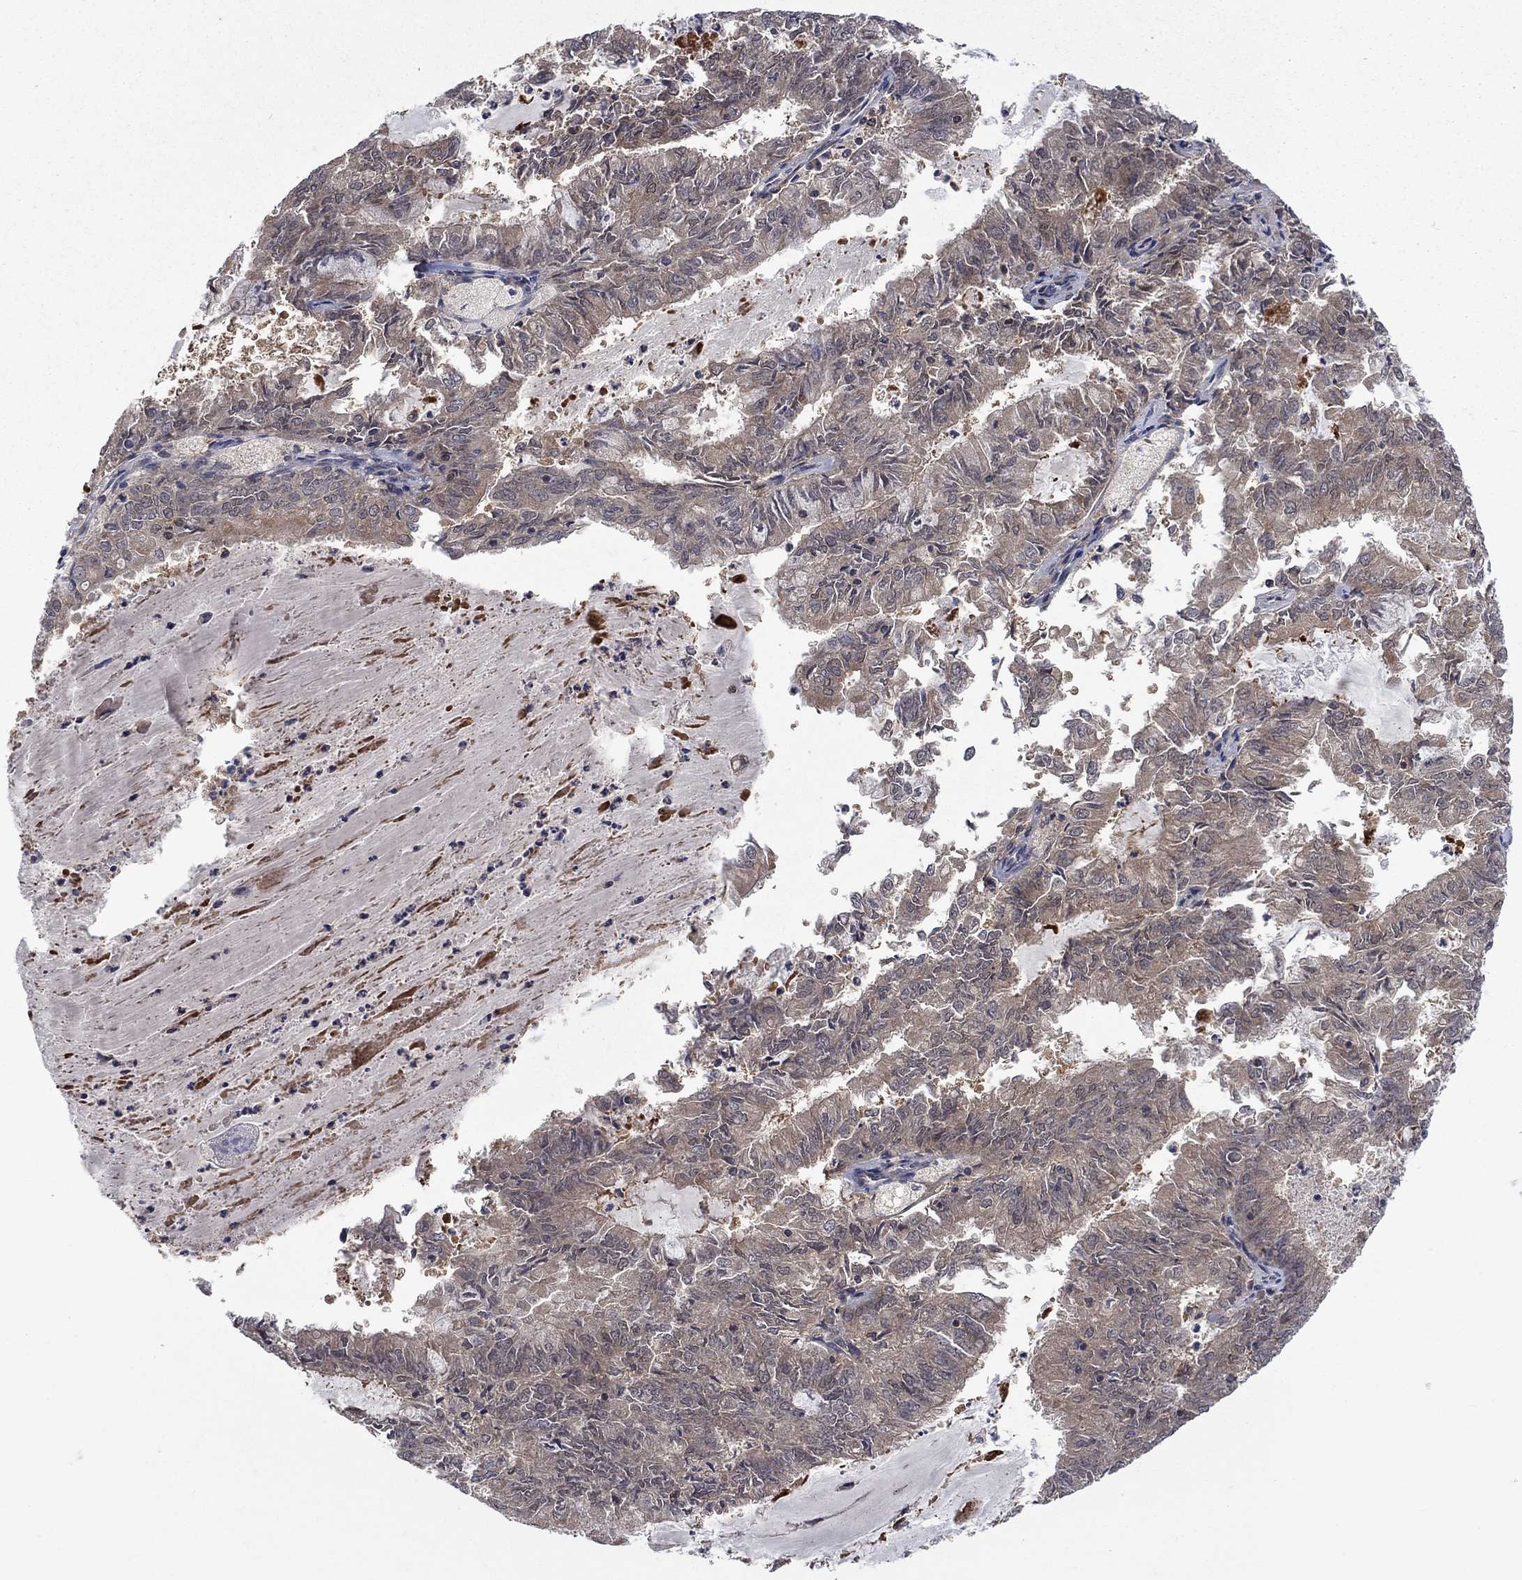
{"staining": {"intensity": "negative", "quantity": "none", "location": "none"}, "tissue": "endometrial cancer", "cell_type": "Tumor cells", "image_type": "cancer", "snomed": [{"axis": "morphology", "description": "Adenocarcinoma, NOS"}, {"axis": "topography", "description": "Endometrium"}], "caption": "Tumor cells show no significant protein staining in endometrial cancer (adenocarcinoma).", "gene": "IAH1", "patient": {"sex": "female", "age": 57}}